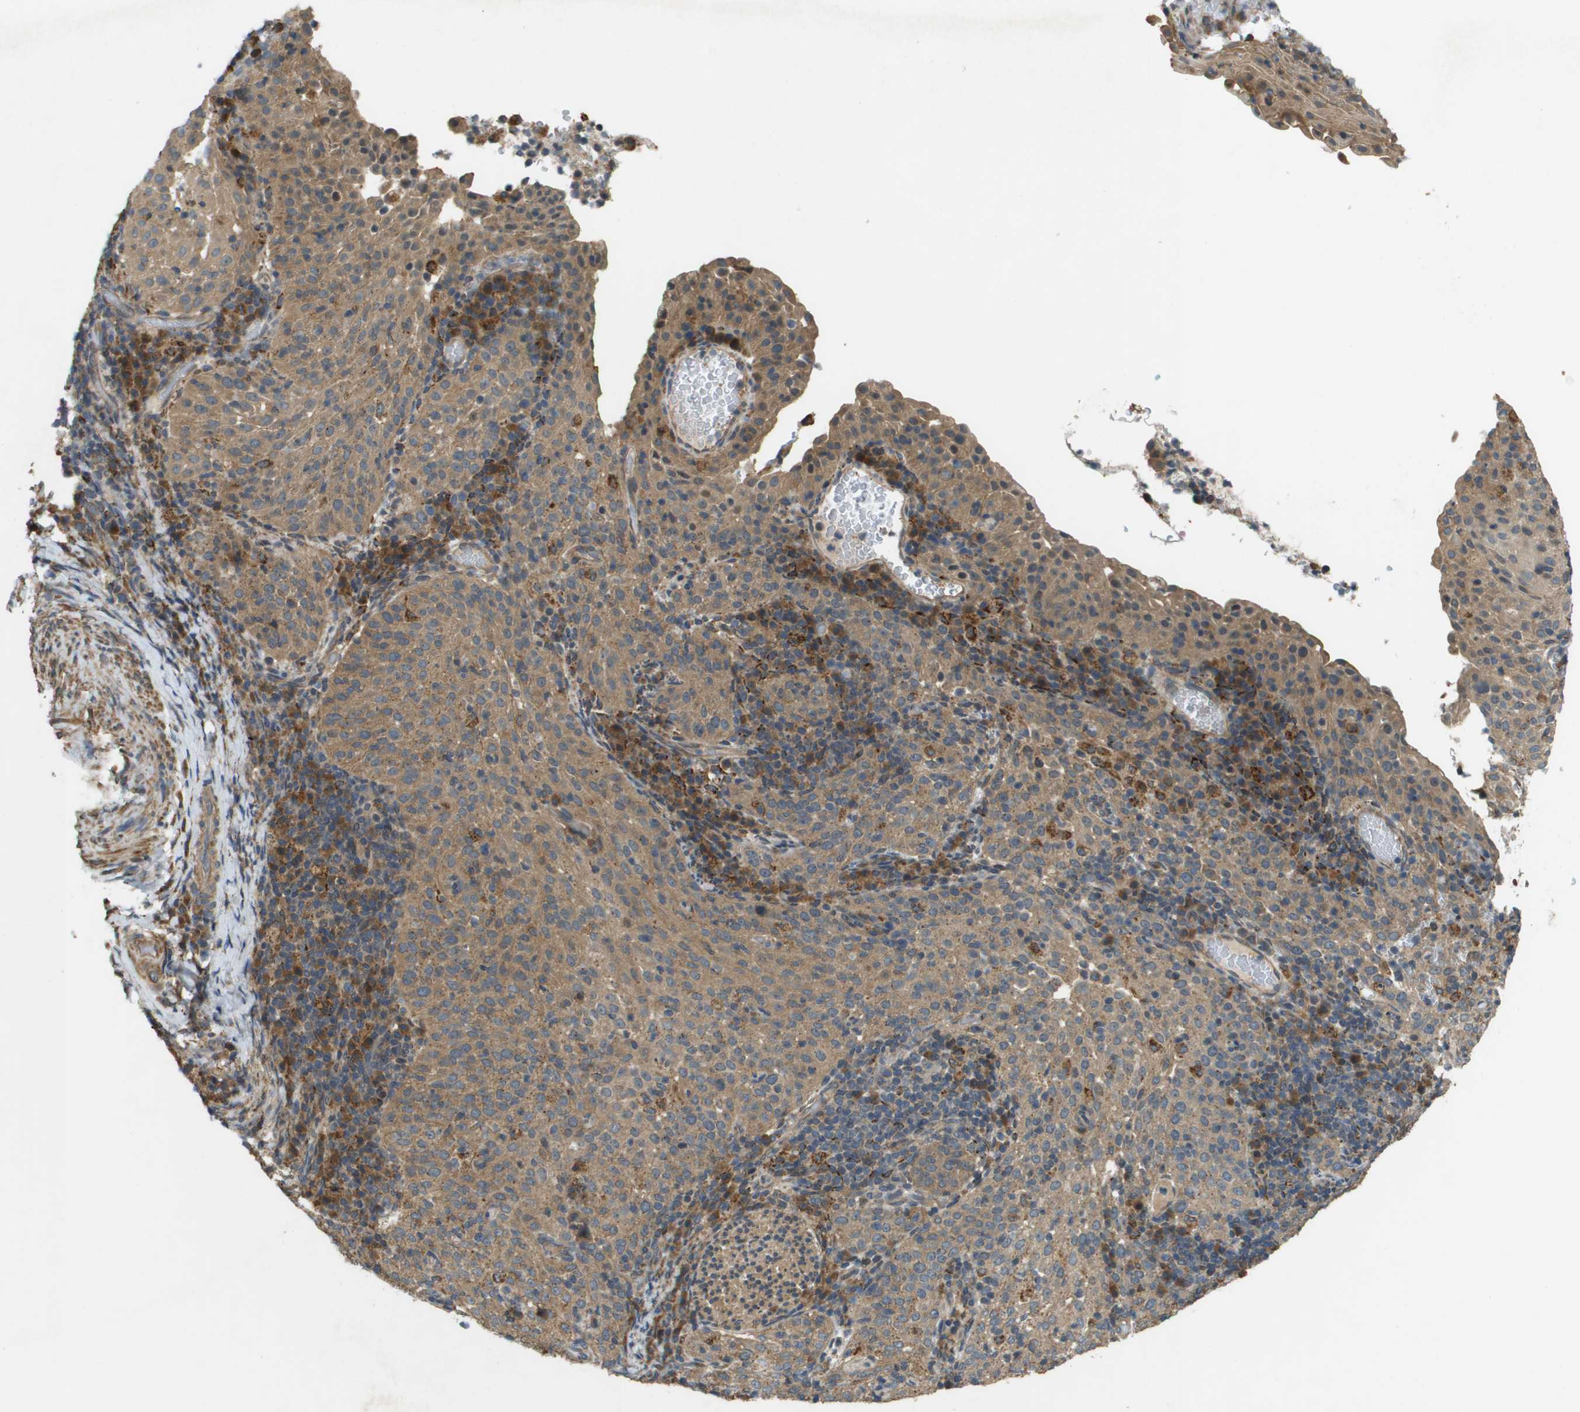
{"staining": {"intensity": "moderate", "quantity": ">75%", "location": "cytoplasmic/membranous"}, "tissue": "cervical cancer", "cell_type": "Tumor cells", "image_type": "cancer", "snomed": [{"axis": "morphology", "description": "Squamous cell carcinoma, NOS"}, {"axis": "topography", "description": "Cervix"}], "caption": "Immunohistochemistry (IHC) (DAB) staining of human cervical cancer (squamous cell carcinoma) shows moderate cytoplasmic/membranous protein staining in about >75% of tumor cells.", "gene": "CDKN2C", "patient": {"sex": "female", "age": 51}}